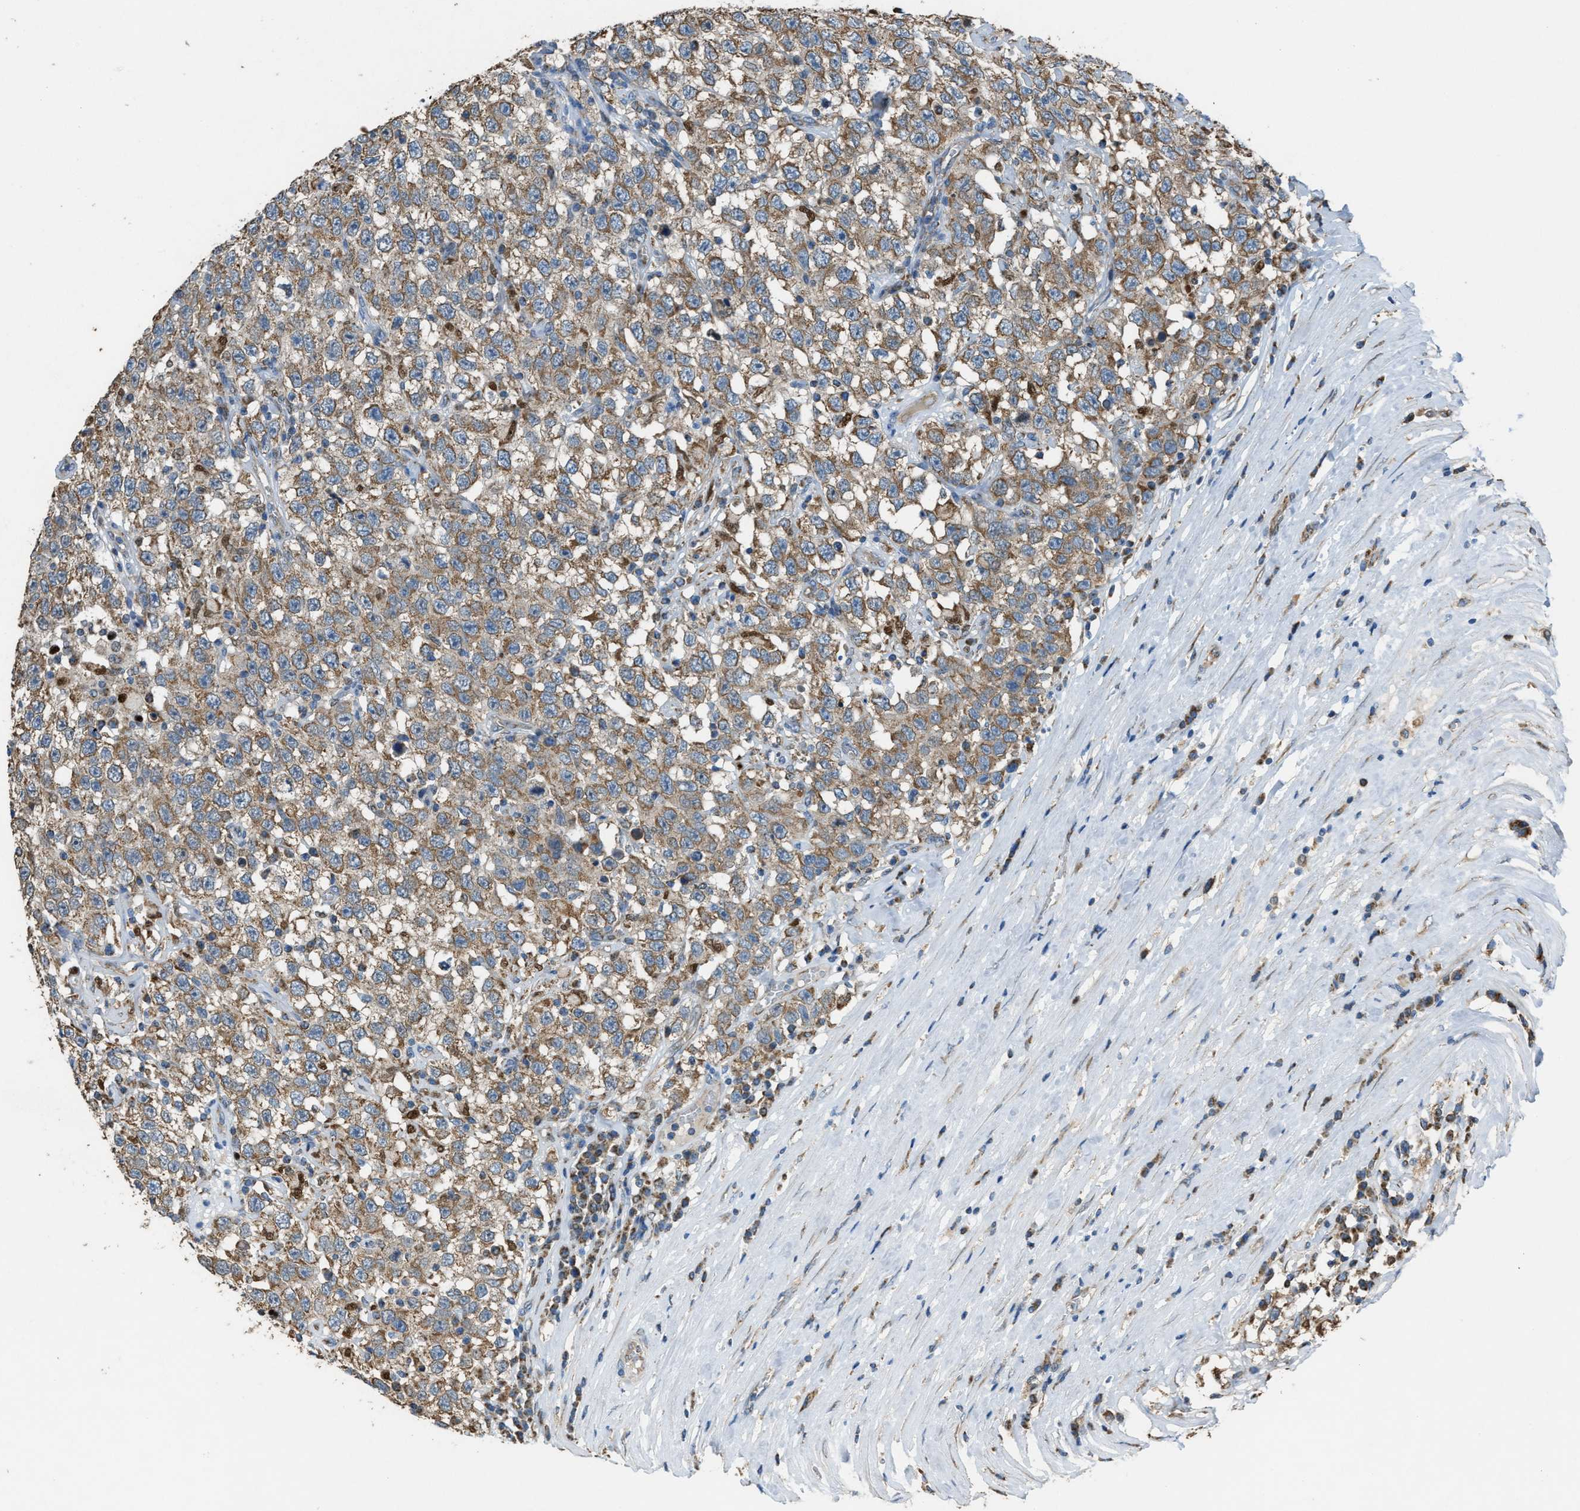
{"staining": {"intensity": "moderate", "quantity": ">75%", "location": "cytoplasmic/membranous"}, "tissue": "testis cancer", "cell_type": "Tumor cells", "image_type": "cancer", "snomed": [{"axis": "morphology", "description": "Seminoma, NOS"}, {"axis": "topography", "description": "Testis"}], "caption": "Protein expression analysis of human testis cancer (seminoma) reveals moderate cytoplasmic/membranous staining in approximately >75% of tumor cells.", "gene": "SLC25A11", "patient": {"sex": "male", "age": 41}}